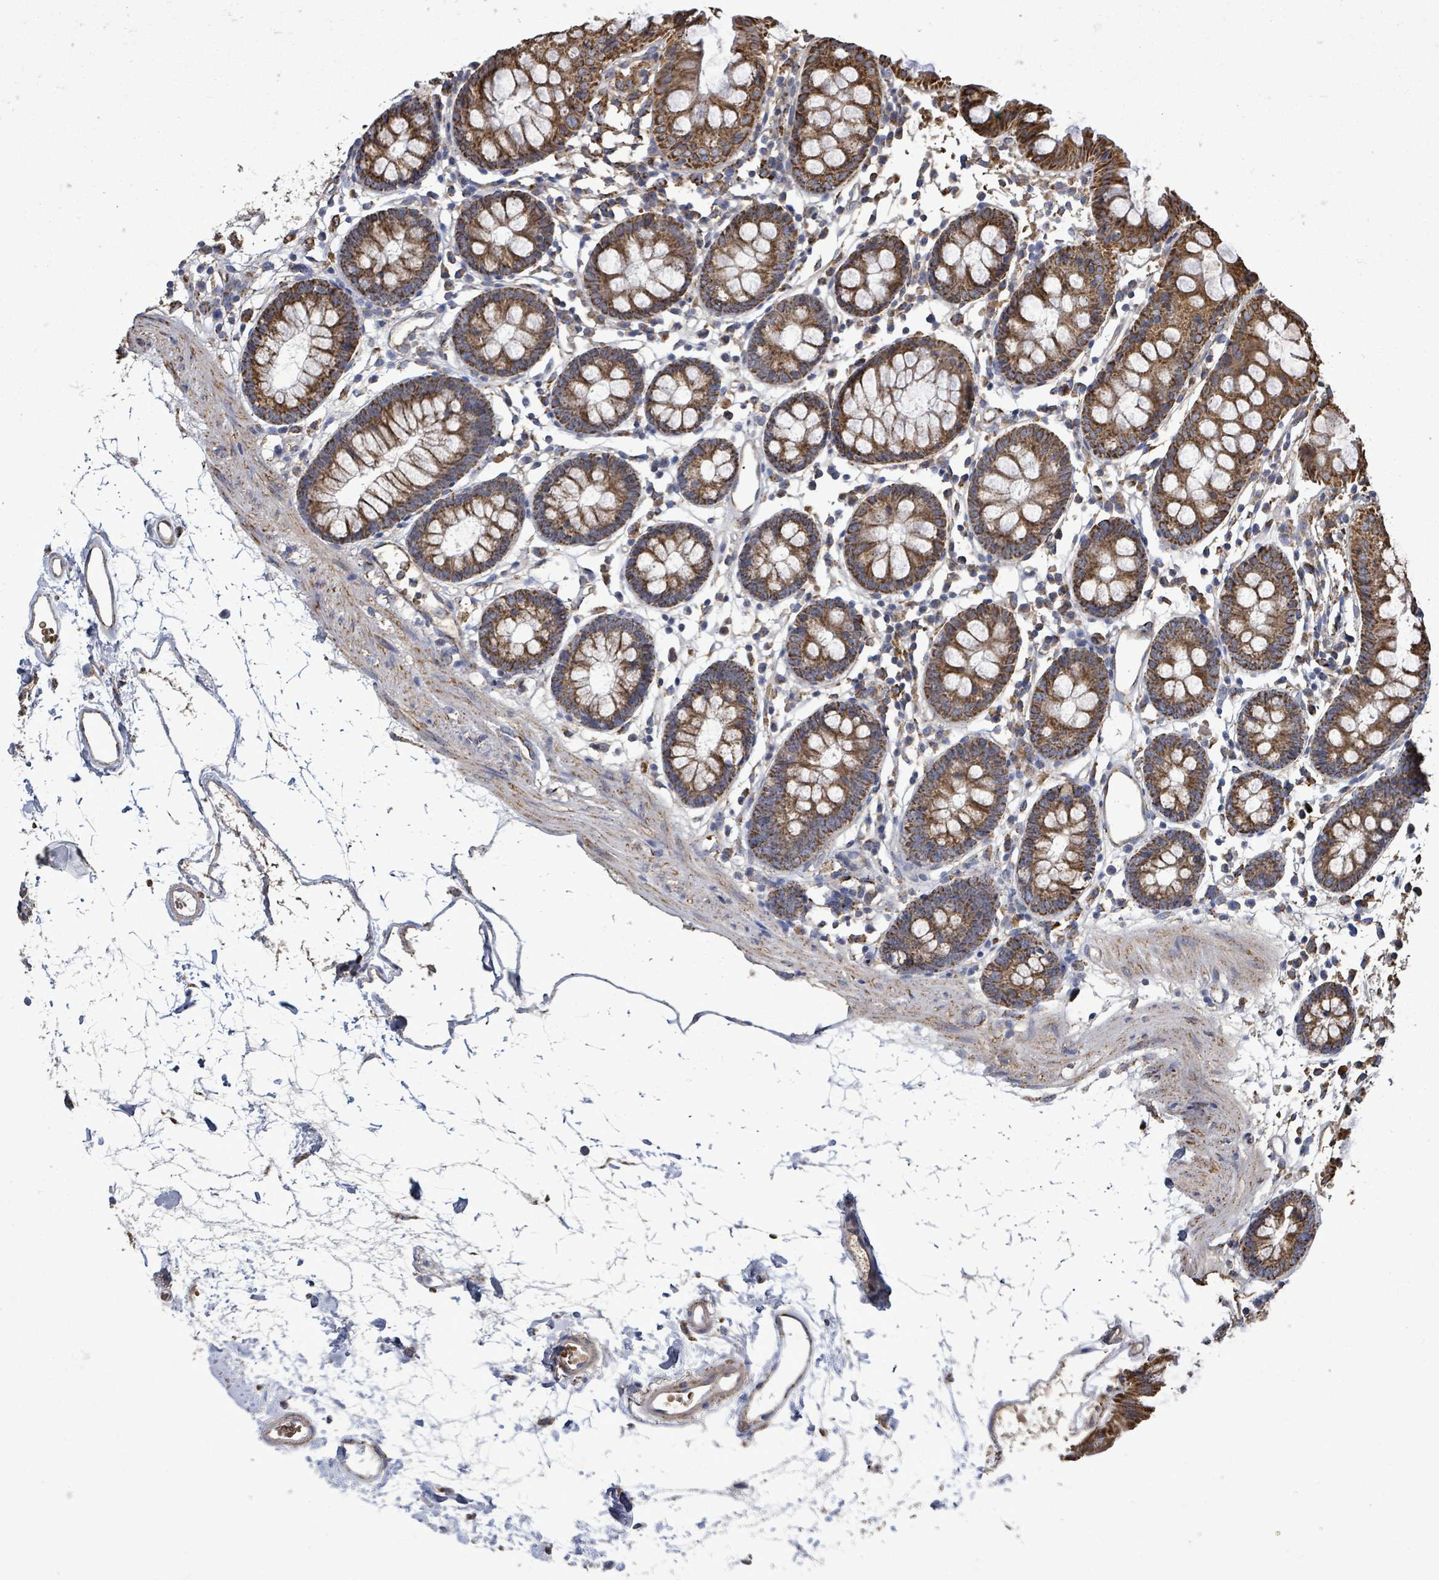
{"staining": {"intensity": "moderate", "quantity": ">75%", "location": "cytoplasmic/membranous"}, "tissue": "colon", "cell_type": "Endothelial cells", "image_type": "normal", "snomed": [{"axis": "morphology", "description": "Normal tissue, NOS"}, {"axis": "topography", "description": "Colon"}], "caption": "Immunohistochemistry staining of normal colon, which demonstrates medium levels of moderate cytoplasmic/membranous expression in about >75% of endothelial cells indicating moderate cytoplasmic/membranous protein positivity. The staining was performed using DAB (3,3'-diaminobenzidine) (brown) for protein detection and nuclei were counterstained in hematoxylin (blue).", "gene": "MTMR12", "patient": {"sex": "female", "age": 84}}